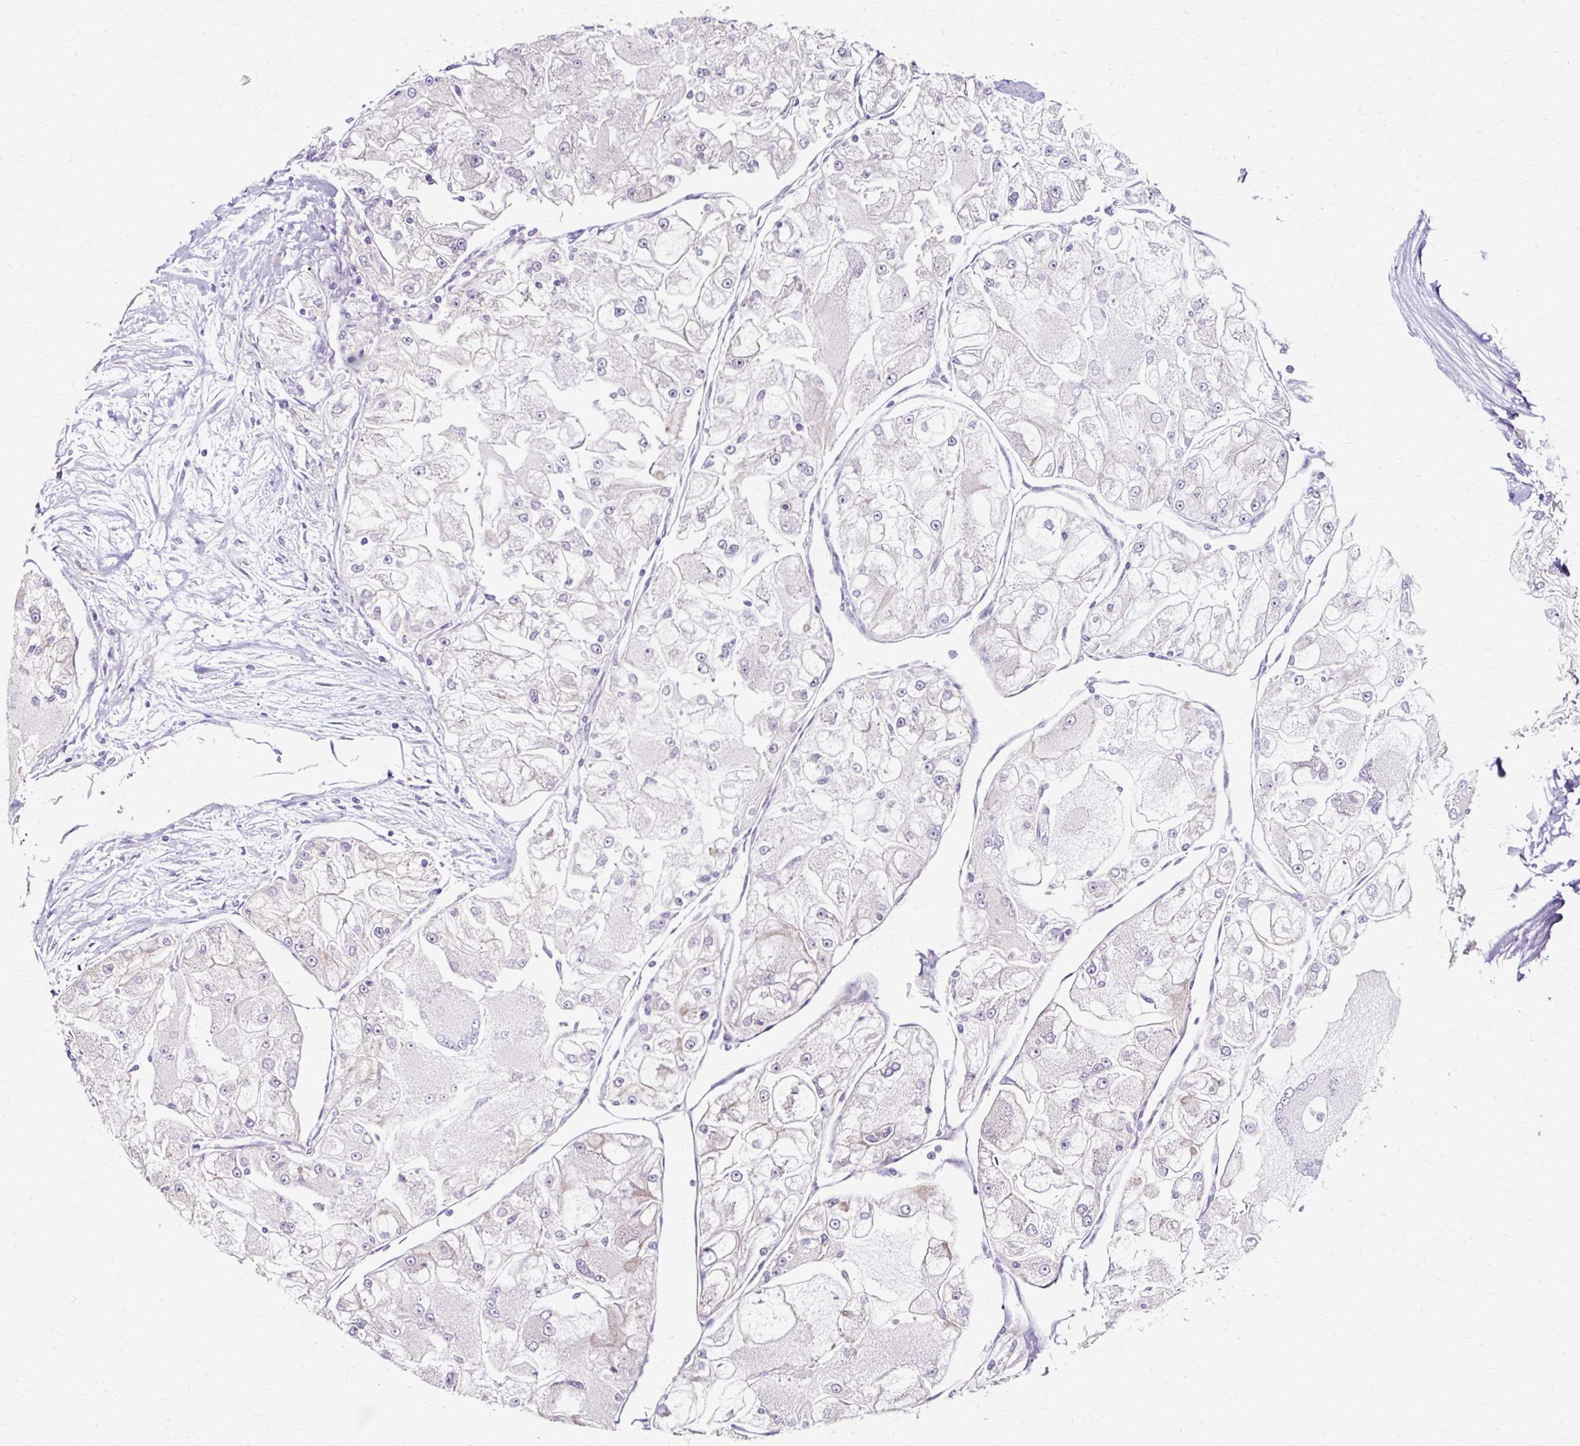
{"staining": {"intensity": "negative", "quantity": "none", "location": "none"}, "tissue": "renal cancer", "cell_type": "Tumor cells", "image_type": "cancer", "snomed": [{"axis": "morphology", "description": "Adenocarcinoma, NOS"}, {"axis": "topography", "description": "Kidney"}], "caption": "A histopathology image of renal adenocarcinoma stained for a protein reveals no brown staining in tumor cells. (Brightfield microscopy of DAB (3,3'-diaminobenzidine) IHC at high magnification).", "gene": "ZNF555", "patient": {"sex": "female", "age": 72}}